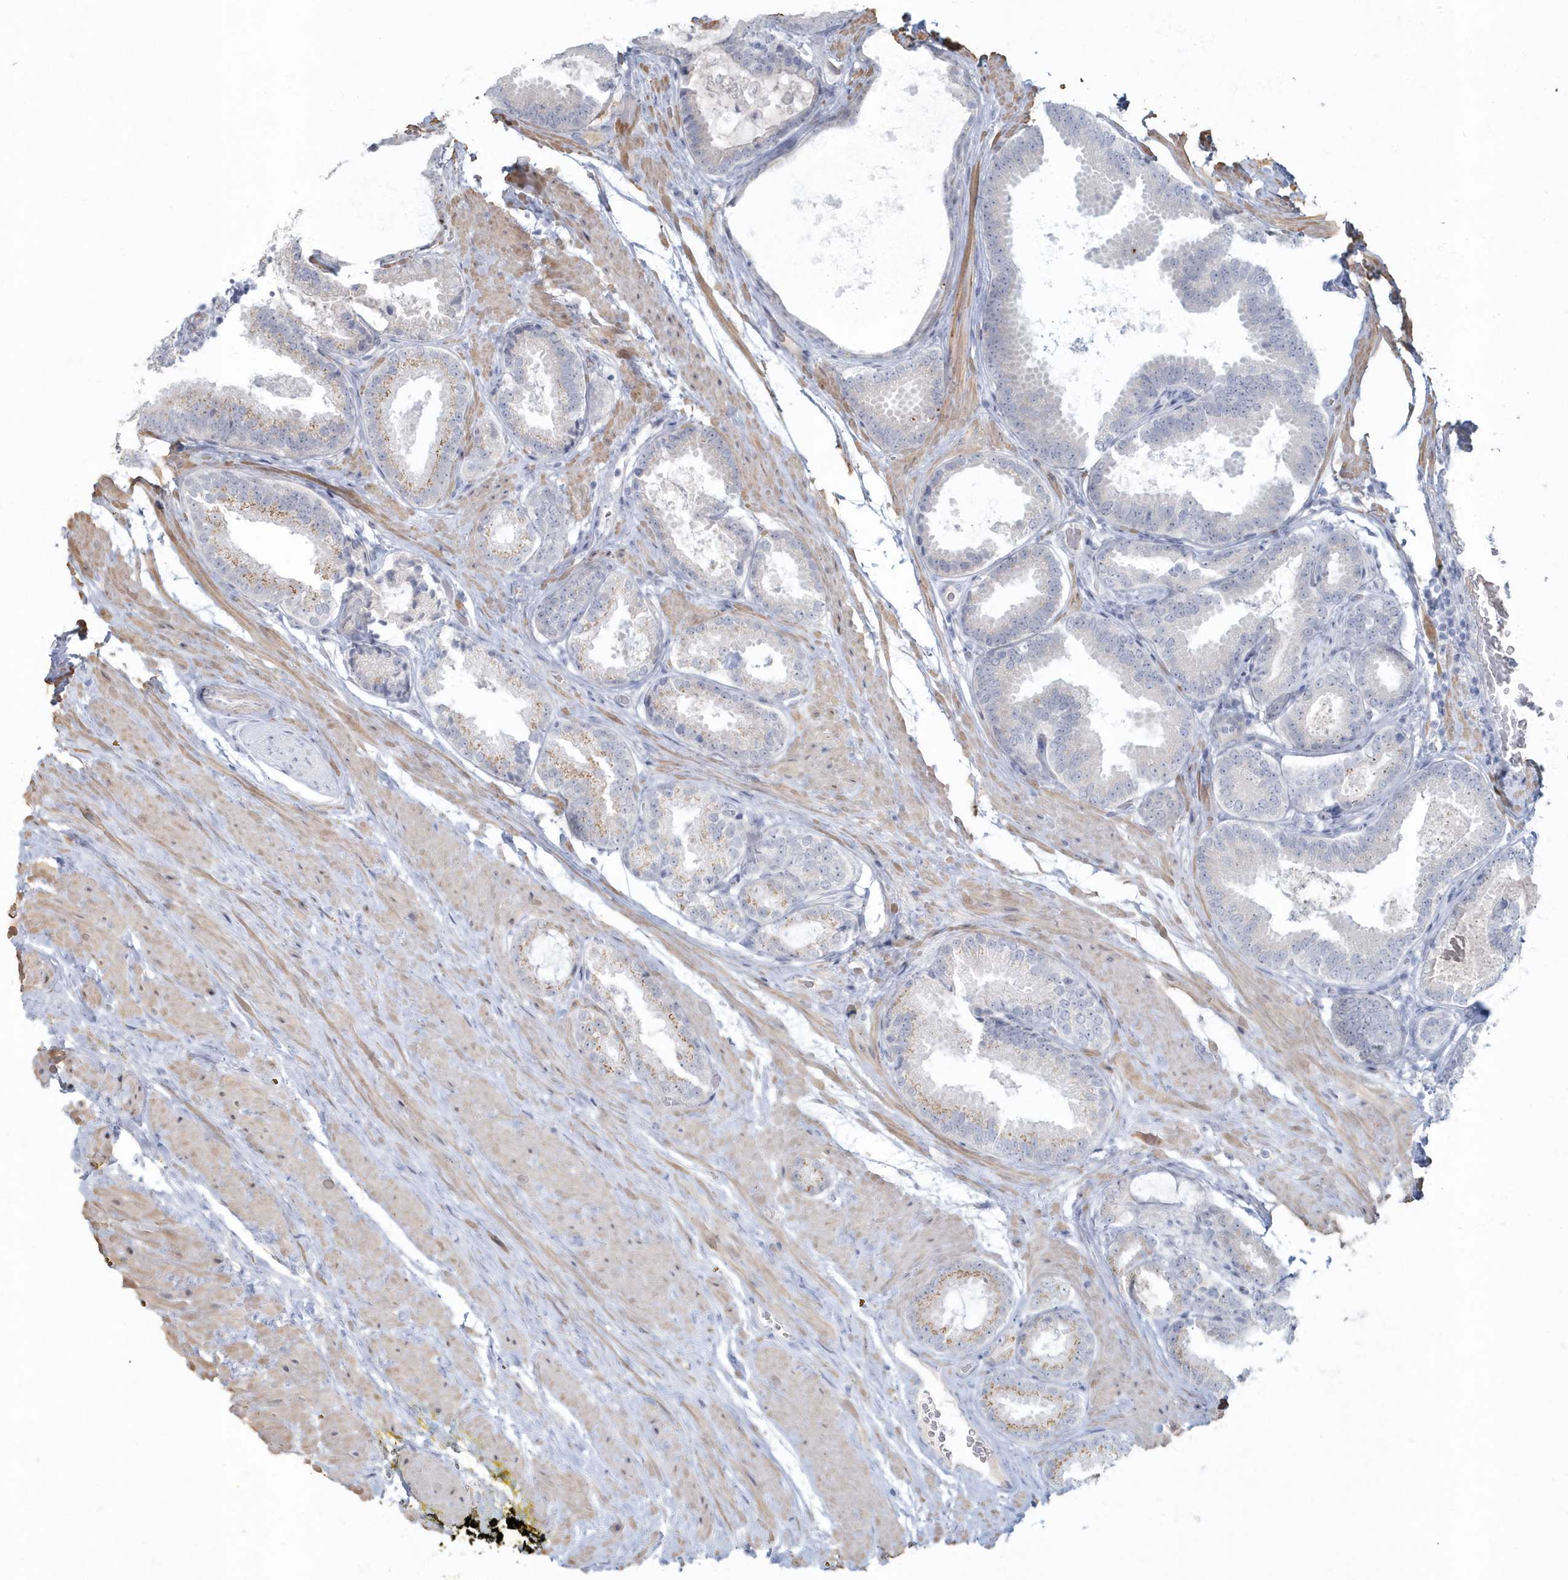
{"staining": {"intensity": "moderate", "quantity": "<25%", "location": "cytoplasmic/membranous"}, "tissue": "prostate cancer", "cell_type": "Tumor cells", "image_type": "cancer", "snomed": [{"axis": "morphology", "description": "Adenocarcinoma, Low grade"}, {"axis": "topography", "description": "Prostate"}], "caption": "The photomicrograph demonstrates immunohistochemical staining of prostate adenocarcinoma (low-grade). There is moderate cytoplasmic/membranous expression is seen in about <25% of tumor cells.", "gene": "MYOT", "patient": {"sex": "male", "age": 71}}